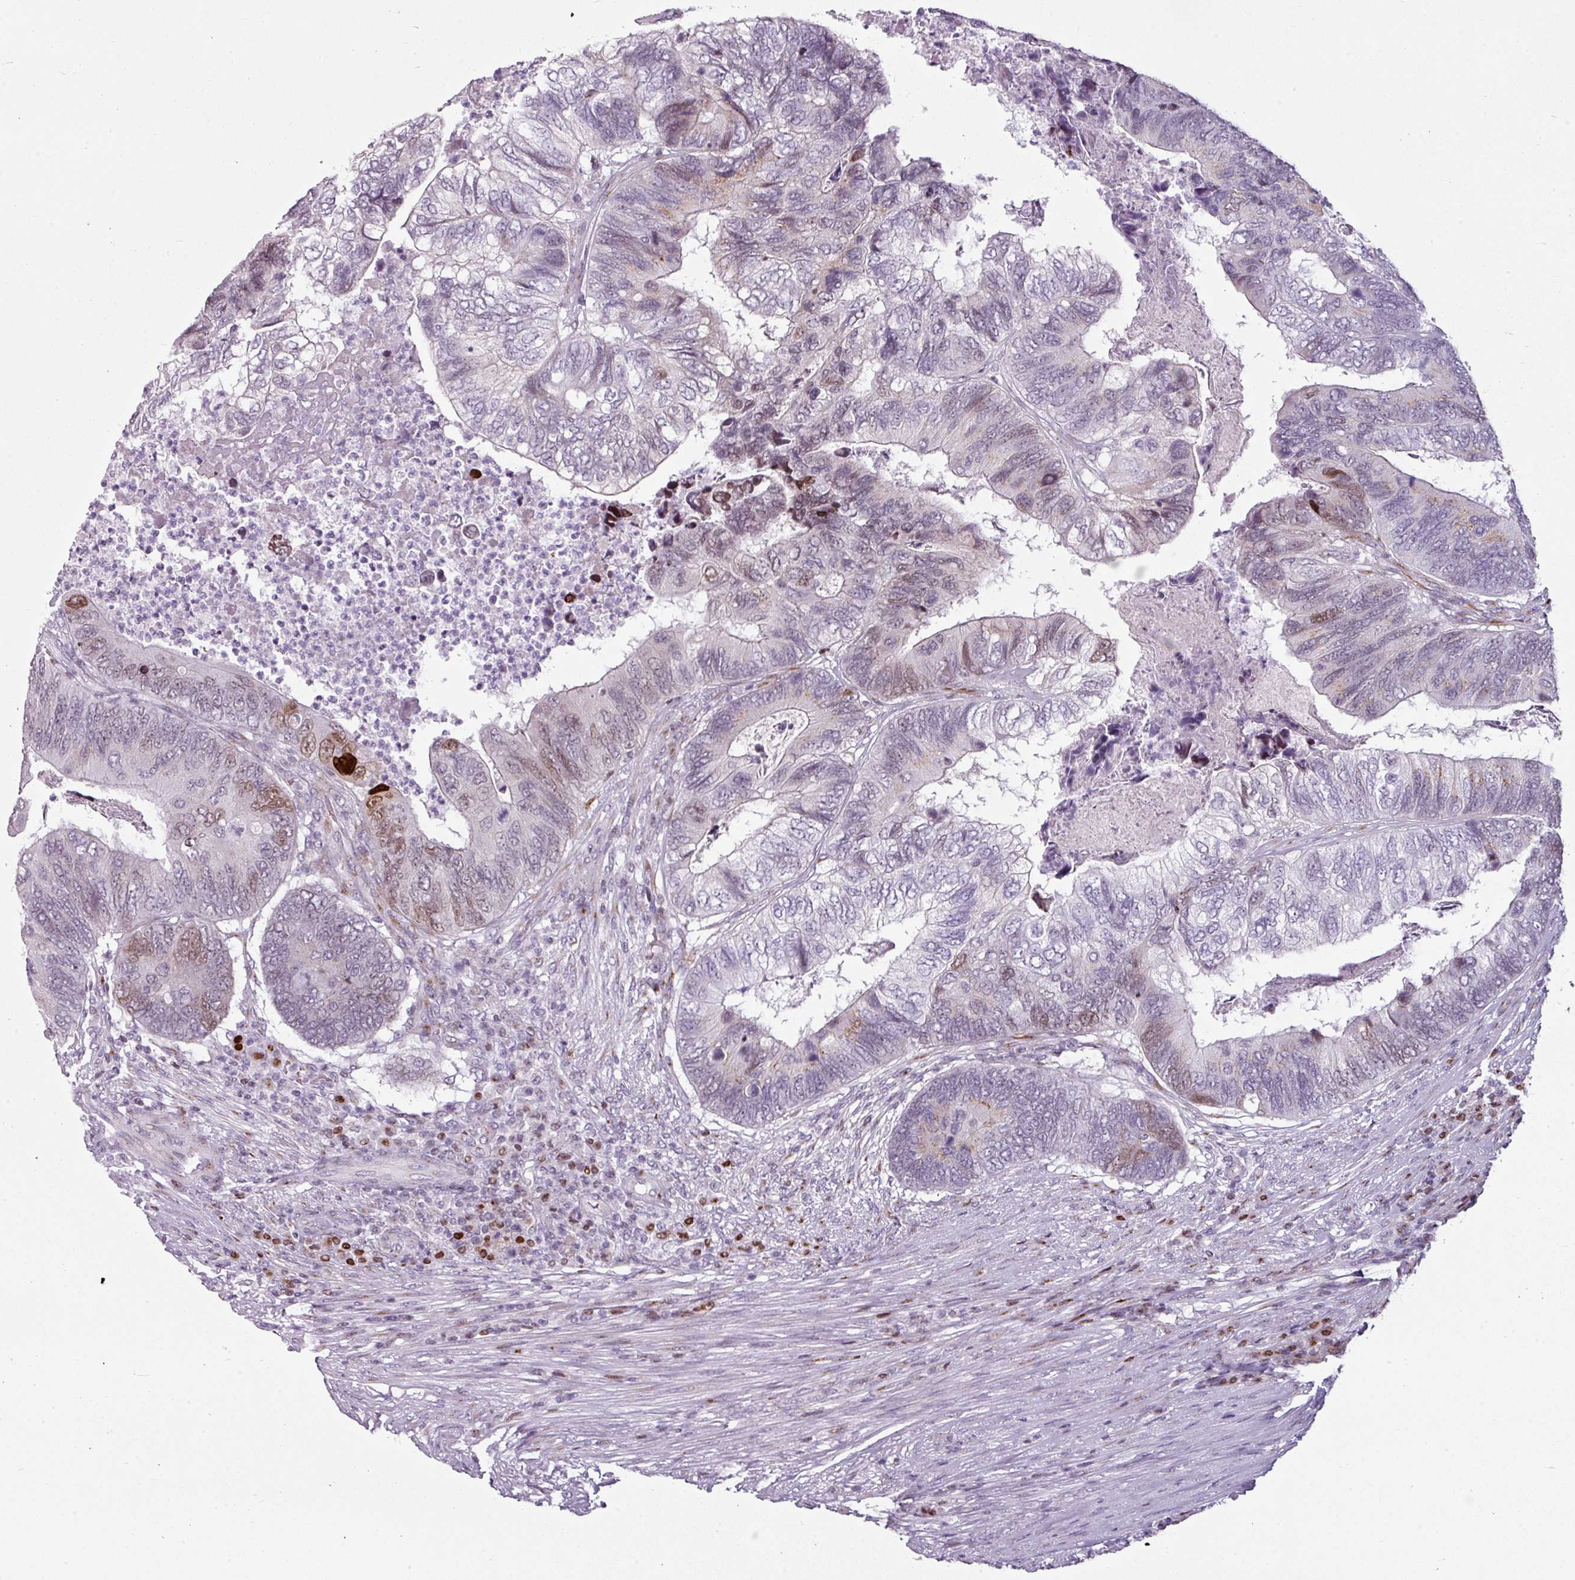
{"staining": {"intensity": "moderate", "quantity": "<25%", "location": "nuclear"}, "tissue": "colorectal cancer", "cell_type": "Tumor cells", "image_type": "cancer", "snomed": [{"axis": "morphology", "description": "Adenocarcinoma, NOS"}, {"axis": "topography", "description": "Colon"}], "caption": "The micrograph demonstrates staining of colorectal adenocarcinoma, revealing moderate nuclear protein expression (brown color) within tumor cells.", "gene": "SYT8", "patient": {"sex": "female", "age": 67}}